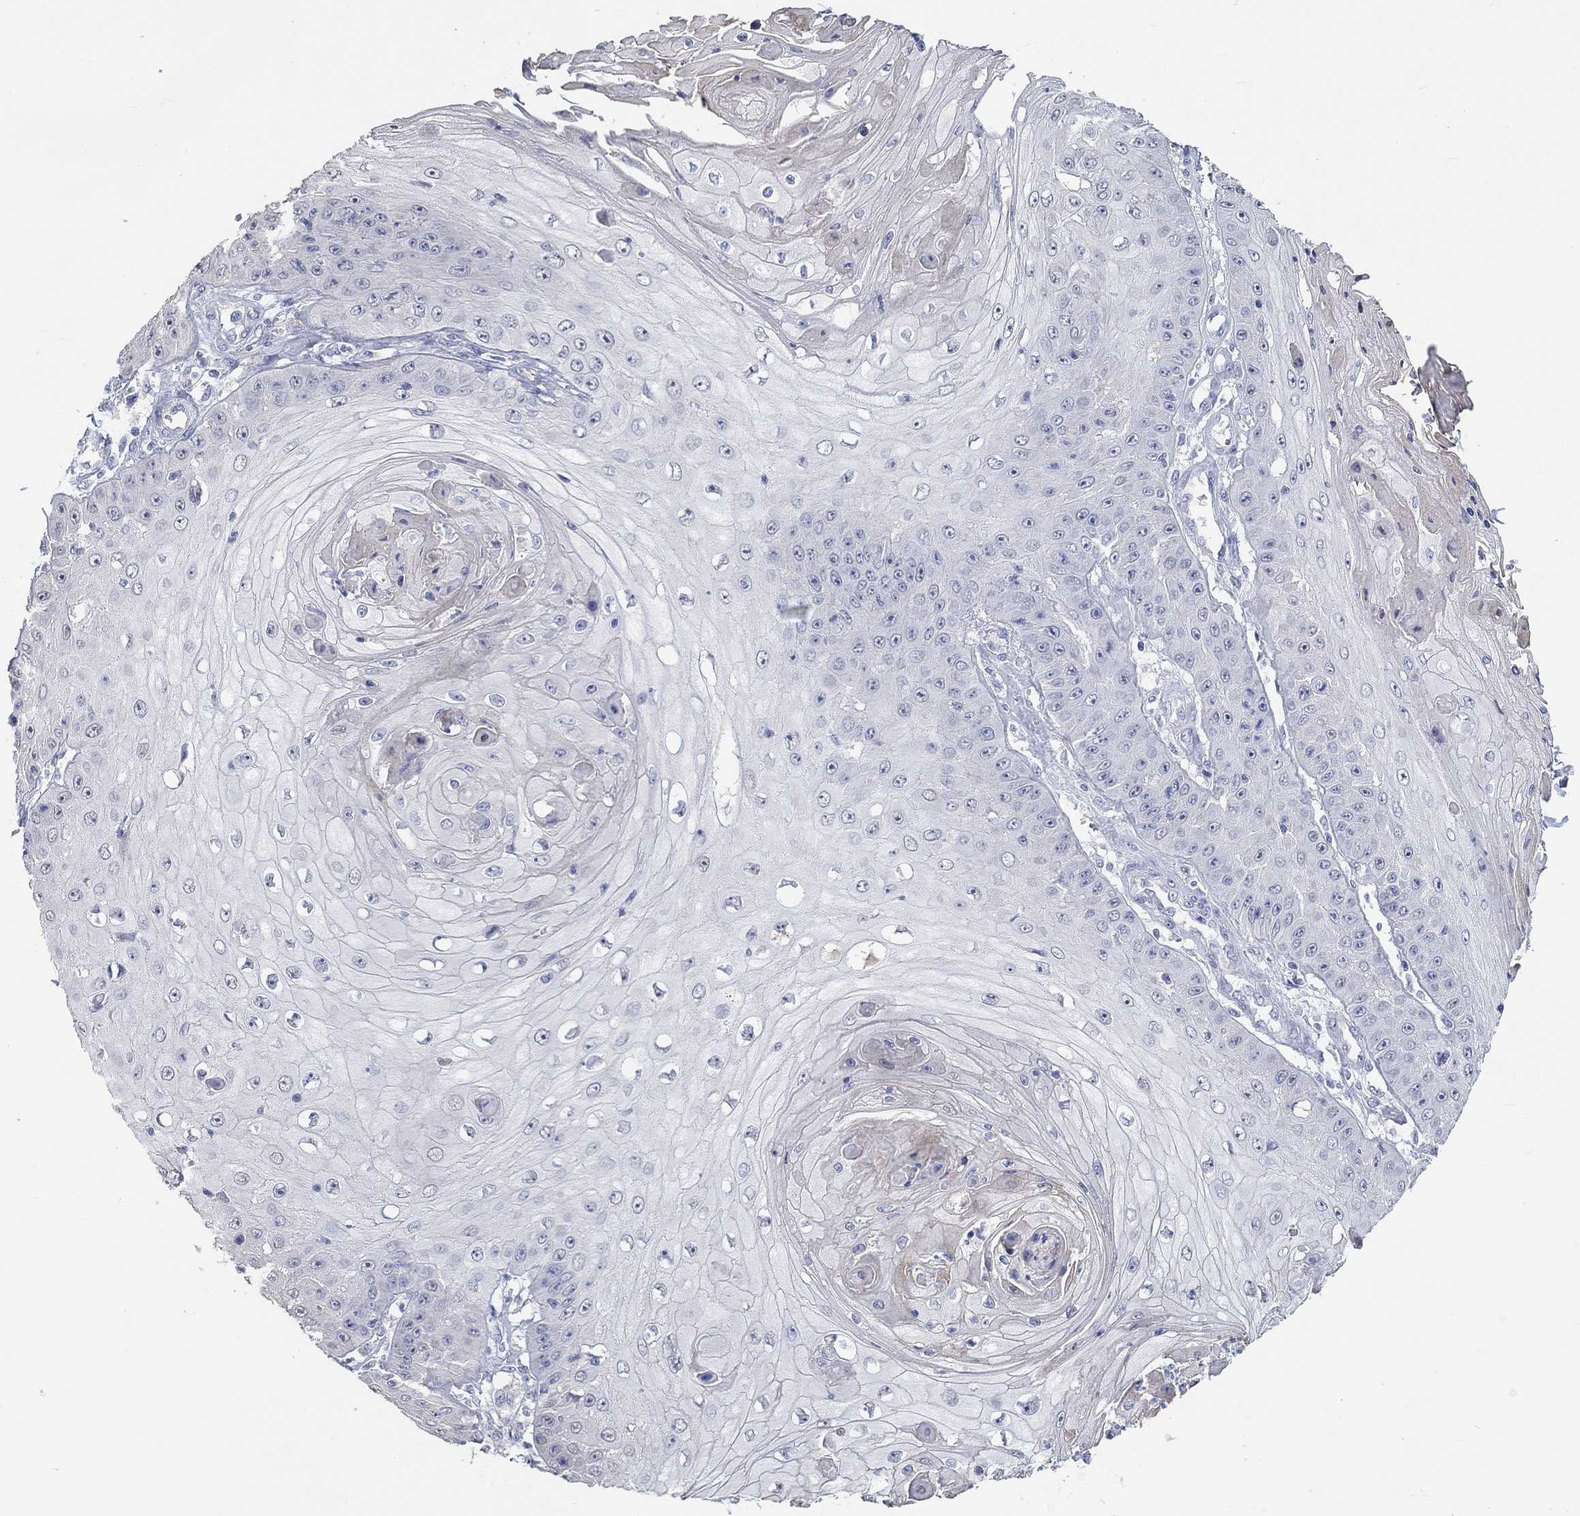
{"staining": {"intensity": "negative", "quantity": "none", "location": "none"}, "tissue": "skin cancer", "cell_type": "Tumor cells", "image_type": "cancer", "snomed": [{"axis": "morphology", "description": "Squamous cell carcinoma, NOS"}, {"axis": "topography", "description": "Skin"}], "caption": "This is an immunohistochemistry (IHC) micrograph of squamous cell carcinoma (skin). There is no expression in tumor cells.", "gene": "PNMA5", "patient": {"sex": "male", "age": 70}}